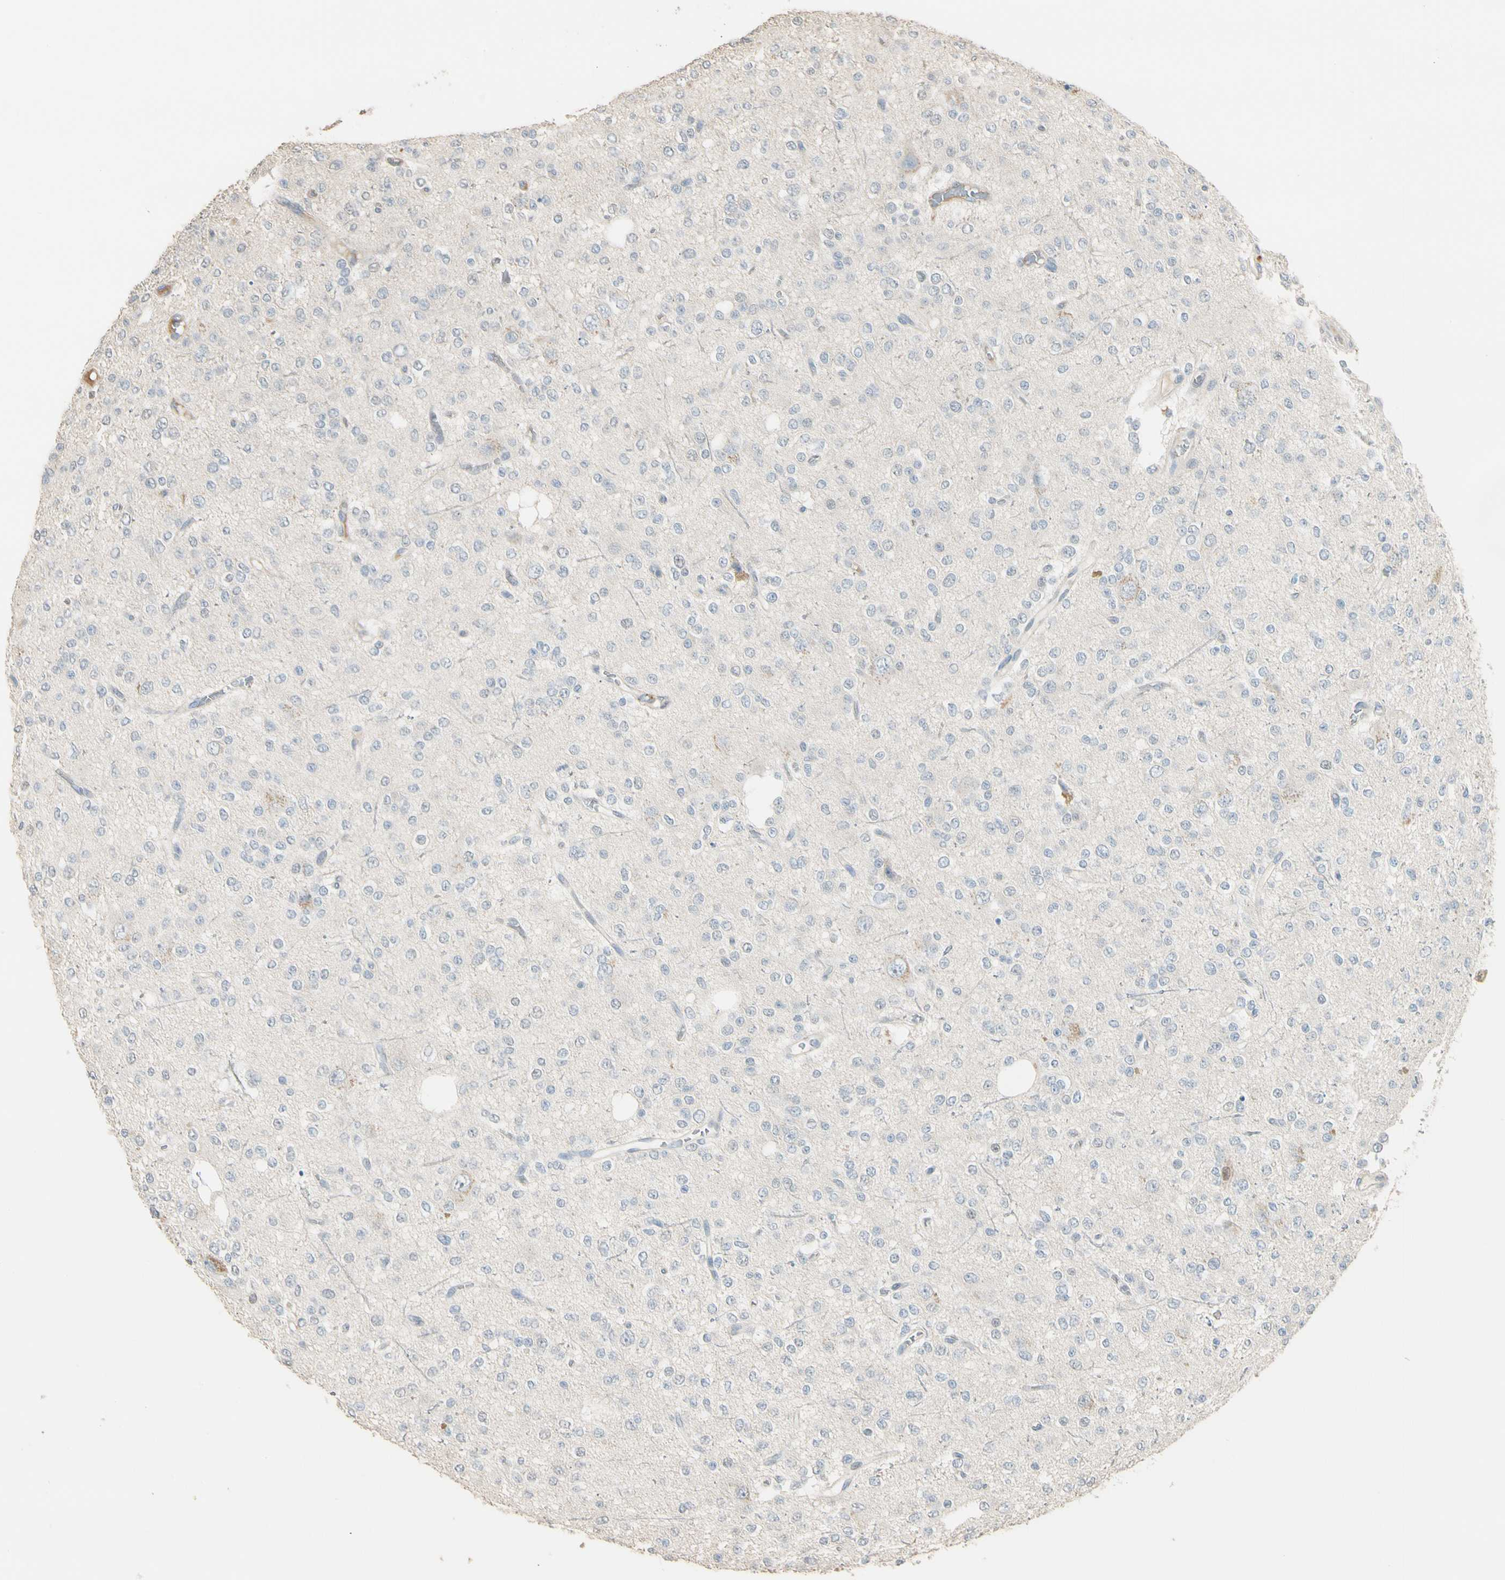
{"staining": {"intensity": "negative", "quantity": "none", "location": "none"}, "tissue": "glioma", "cell_type": "Tumor cells", "image_type": "cancer", "snomed": [{"axis": "morphology", "description": "Glioma, malignant, Low grade"}, {"axis": "topography", "description": "Brain"}], "caption": "There is no significant expression in tumor cells of malignant glioma (low-grade).", "gene": "GNE", "patient": {"sex": "male", "age": 38}}